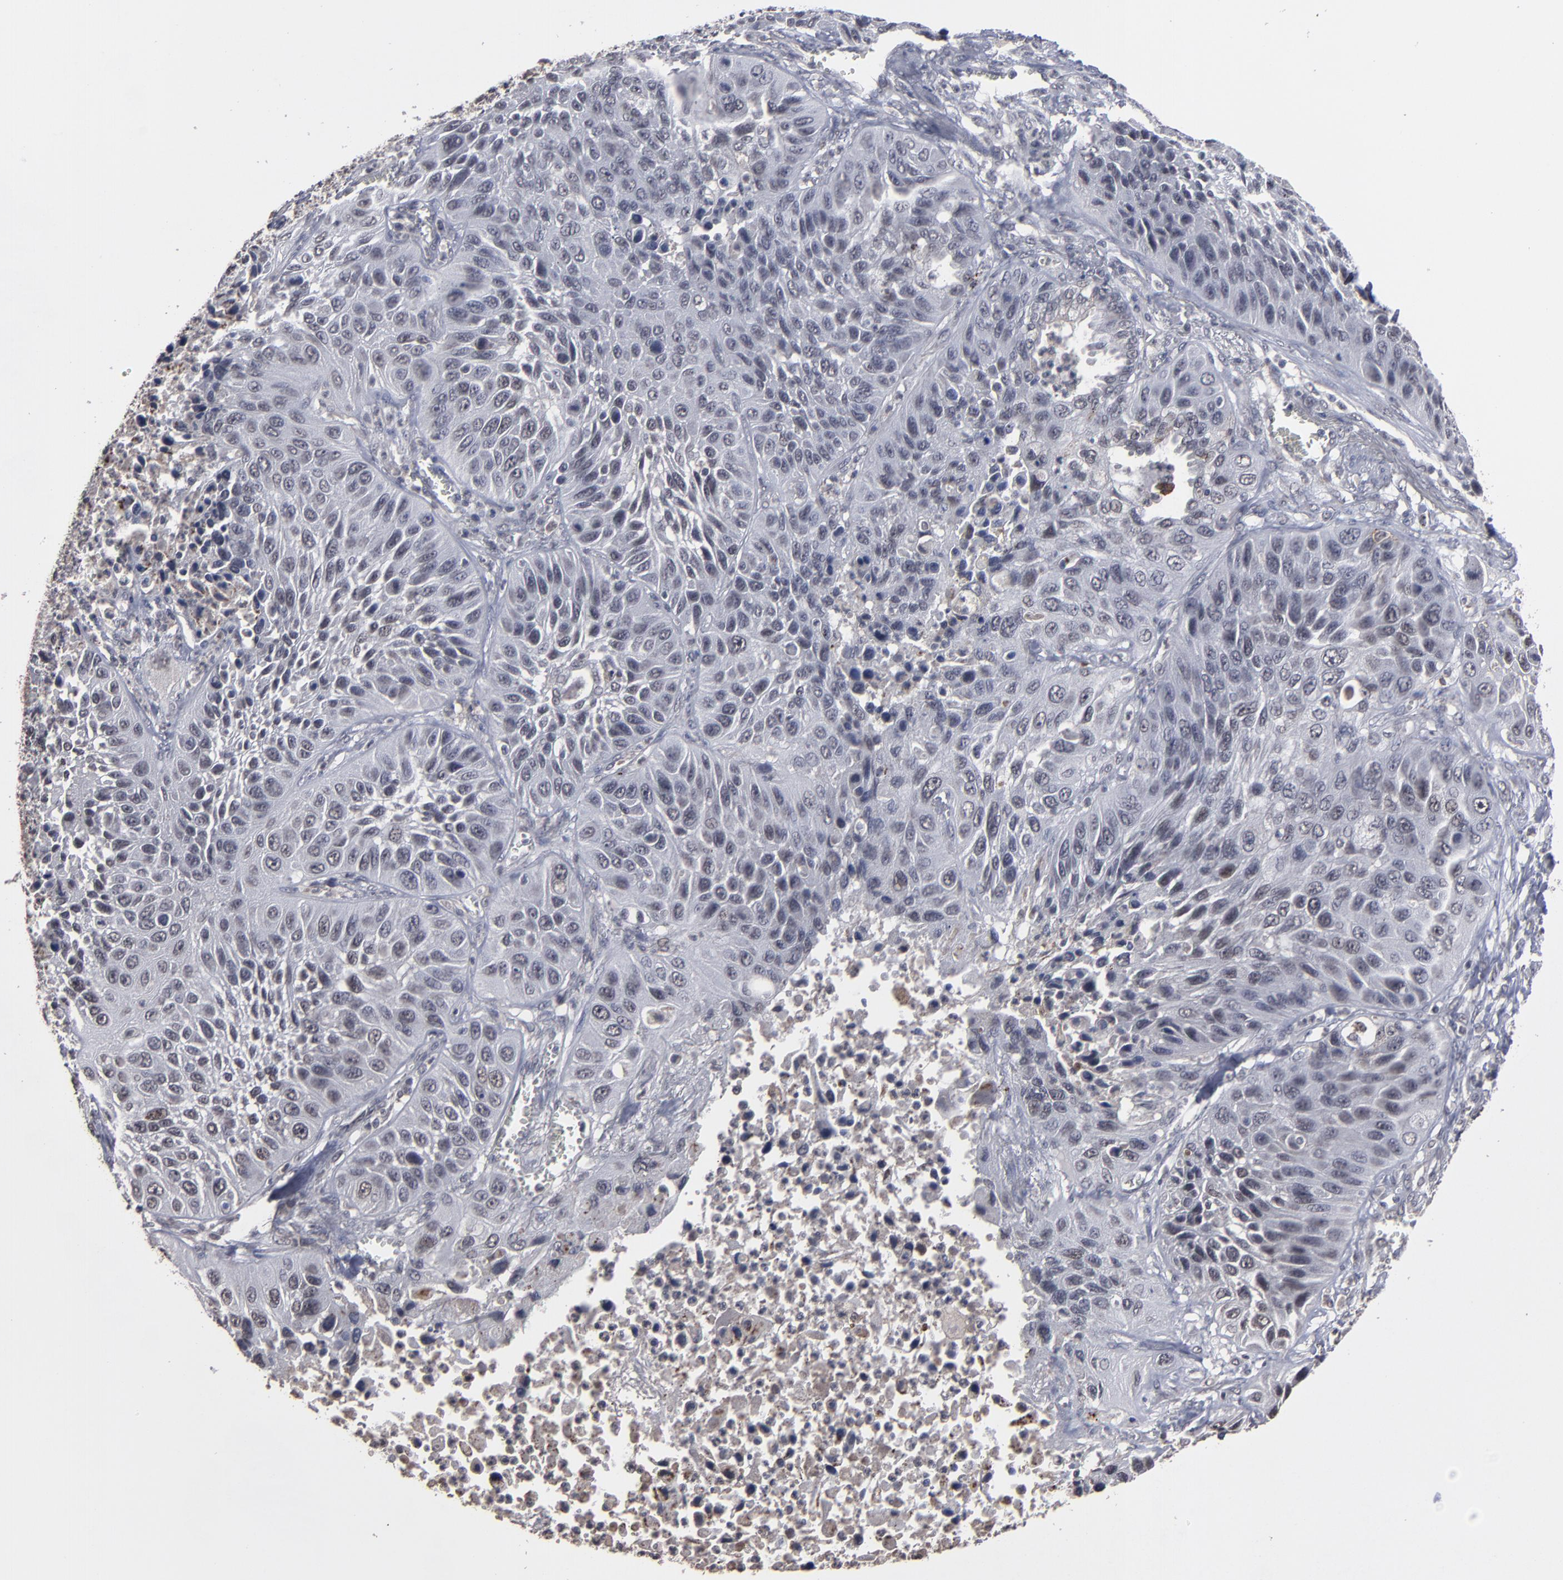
{"staining": {"intensity": "weak", "quantity": "25%-75%", "location": "nuclear"}, "tissue": "lung cancer", "cell_type": "Tumor cells", "image_type": "cancer", "snomed": [{"axis": "morphology", "description": "Squamous cell carcinoma, NOS"}, {"axis": "topography", "description": "Lung"}], "caption": "There is low levels of weak nuclear positivity in tumor cells of lung cancer (squamous cell carcinoma), as demonstrated by immunohistochemical staining (brown color).", "gene": "SLC22A17", "patient": {"sex": "female", "age": 76}}